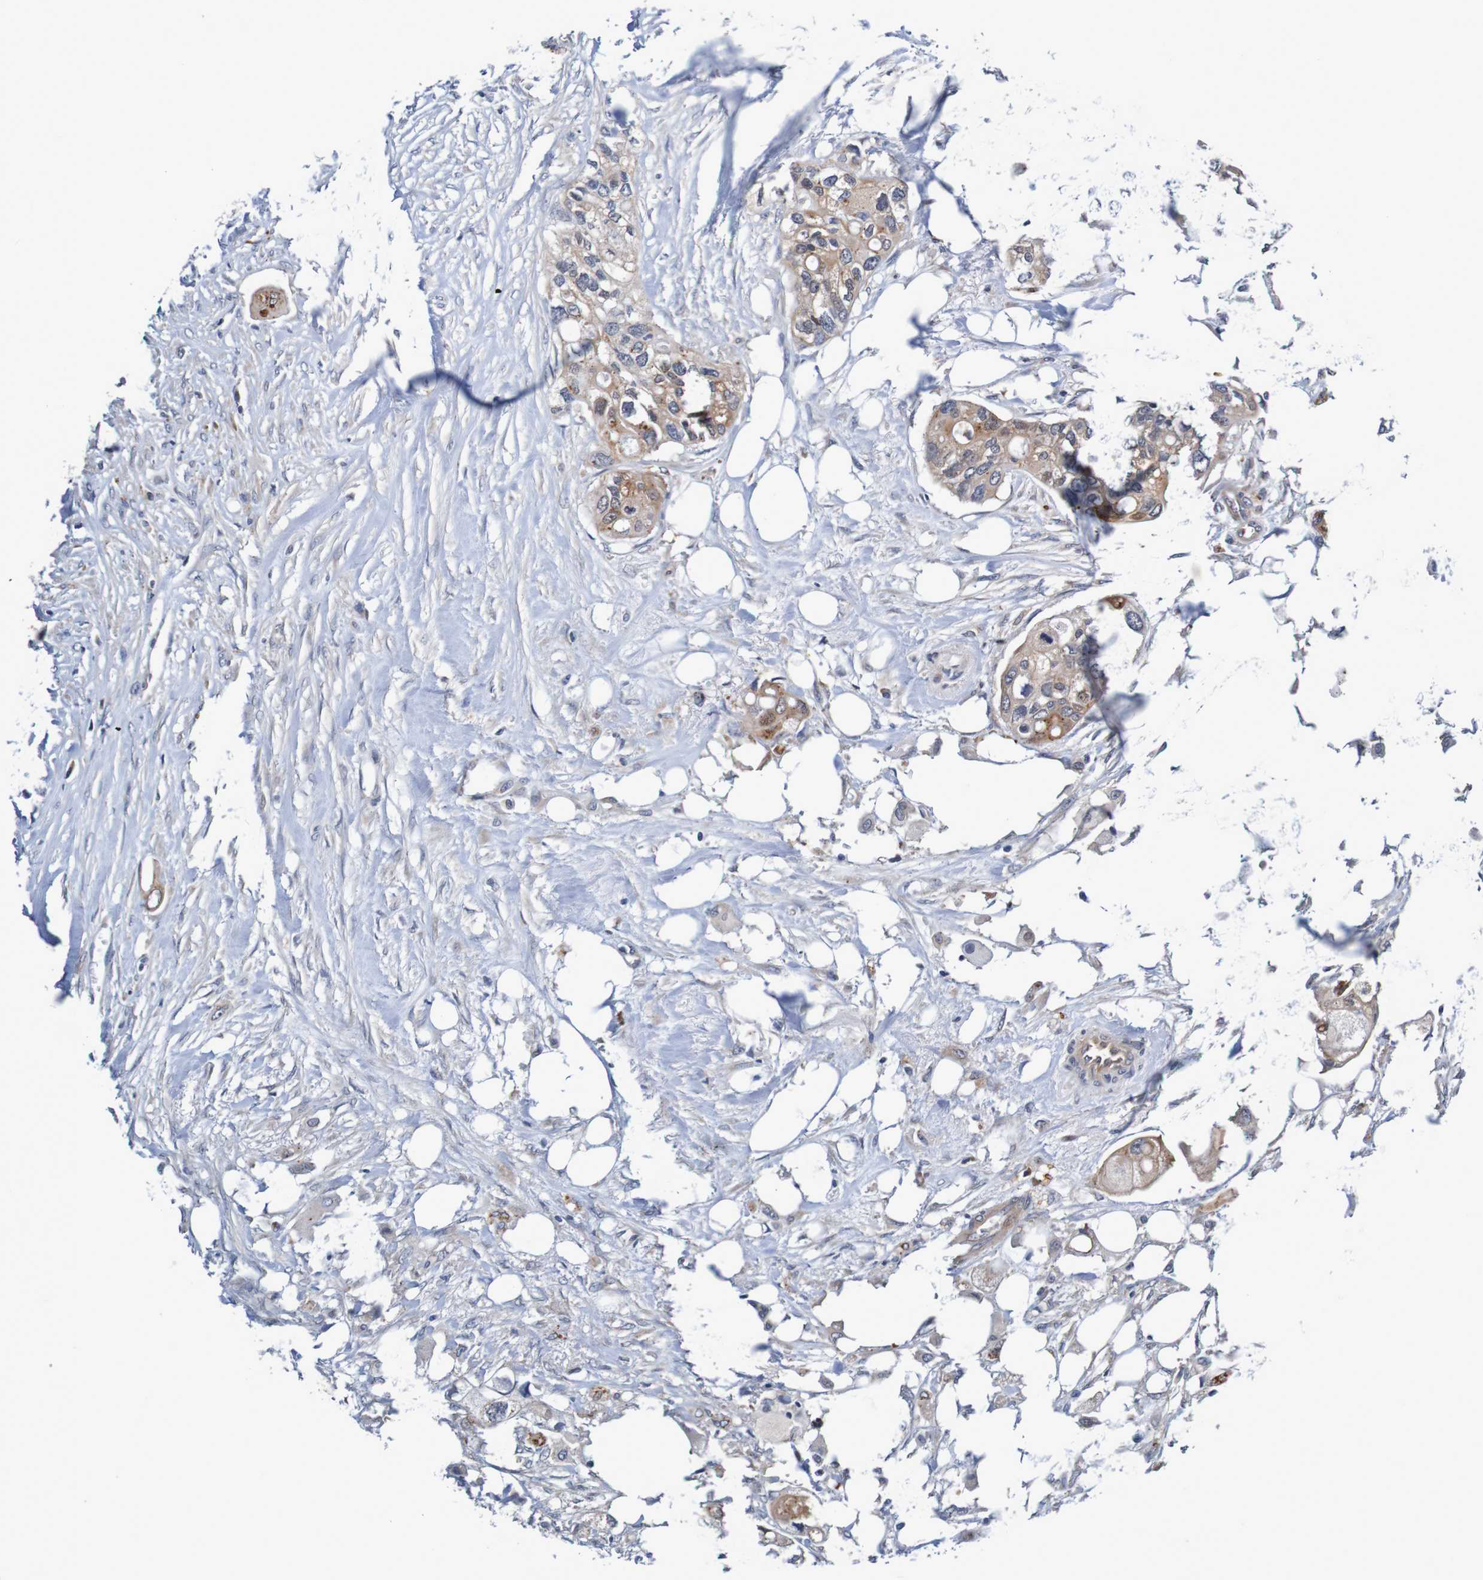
{"staining": {"intensity": "moderate", "quantity": ">75%", "location": "cytoplasmic/membranous"}, "tissue": "colorectal cancer", "cell_type": "Tumor cells", "image_type": "cancer", "snomed": [{"axis": "morphology", "description": "Adenocarcinoma, NOS"}, {"axis": "topography", "description": "Colon"}], "caption": "An IHC micrograph of neoplastic tissue is shown. Protein staining in brown labels moderate cytoplasmic/membranous positivity in colorectal cancer within tumor cells.", "gene": "CPED1", "patient": {"sex": "female", "age": 57}}